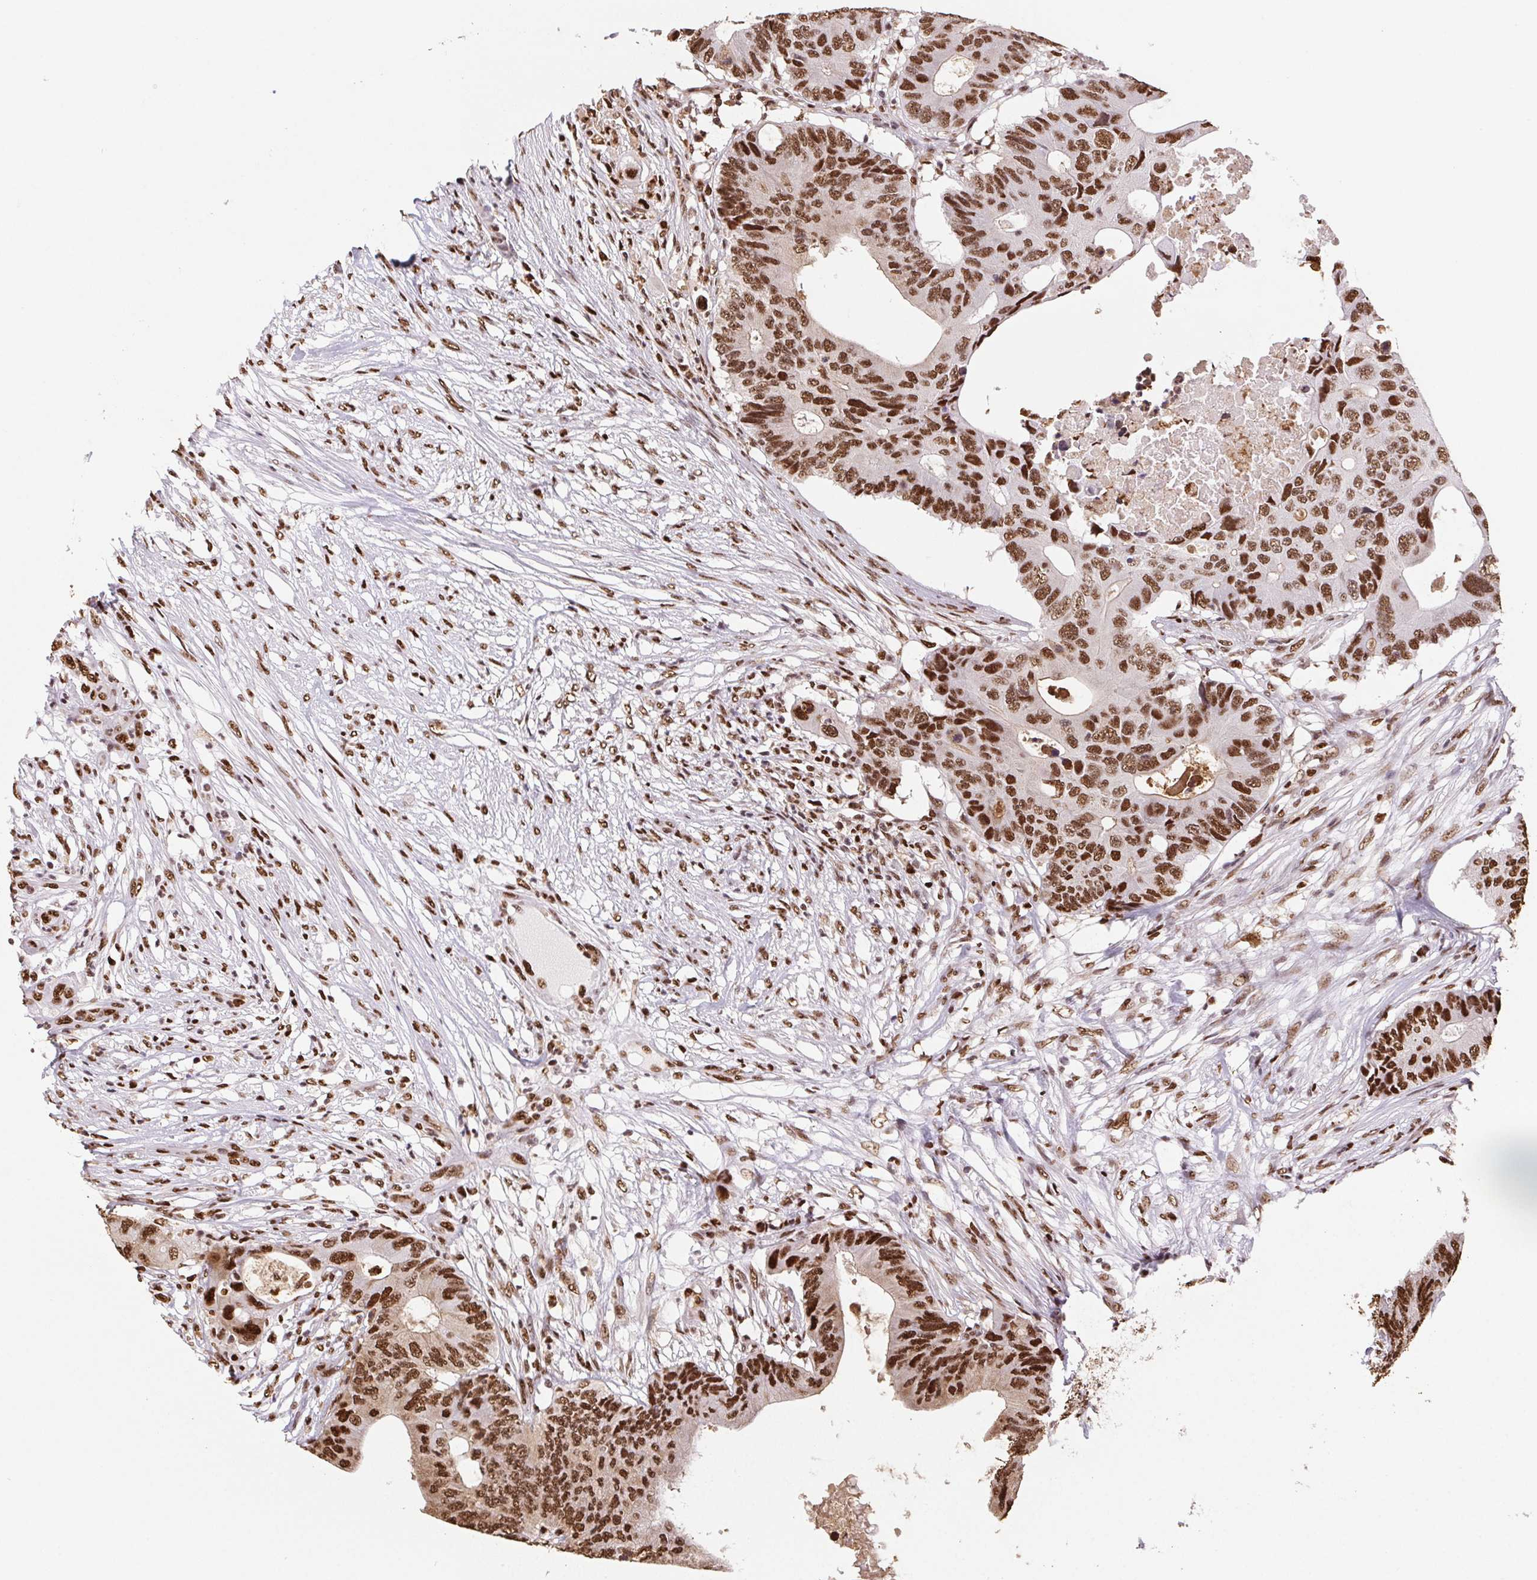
{"staining": {"intensity": "strong", "quantity": ">75%", "location": "nuclear"}, "tissue": "colorectal cancer", "cell_type": "Tumor cells", "image_type": "cancer", "snomed": [{"axis": "morphology", "description": "Adenocarcinoma, NOS"}, {"axis": "topography", "description": "Colon"}], "caption": "The immunohistochemical stain labels strong nuclear expression in tumor cells of adenocarcinoma (colorectal) tissue.", "gene": "SET", "patient": {"sex": "male", "age": 71}}